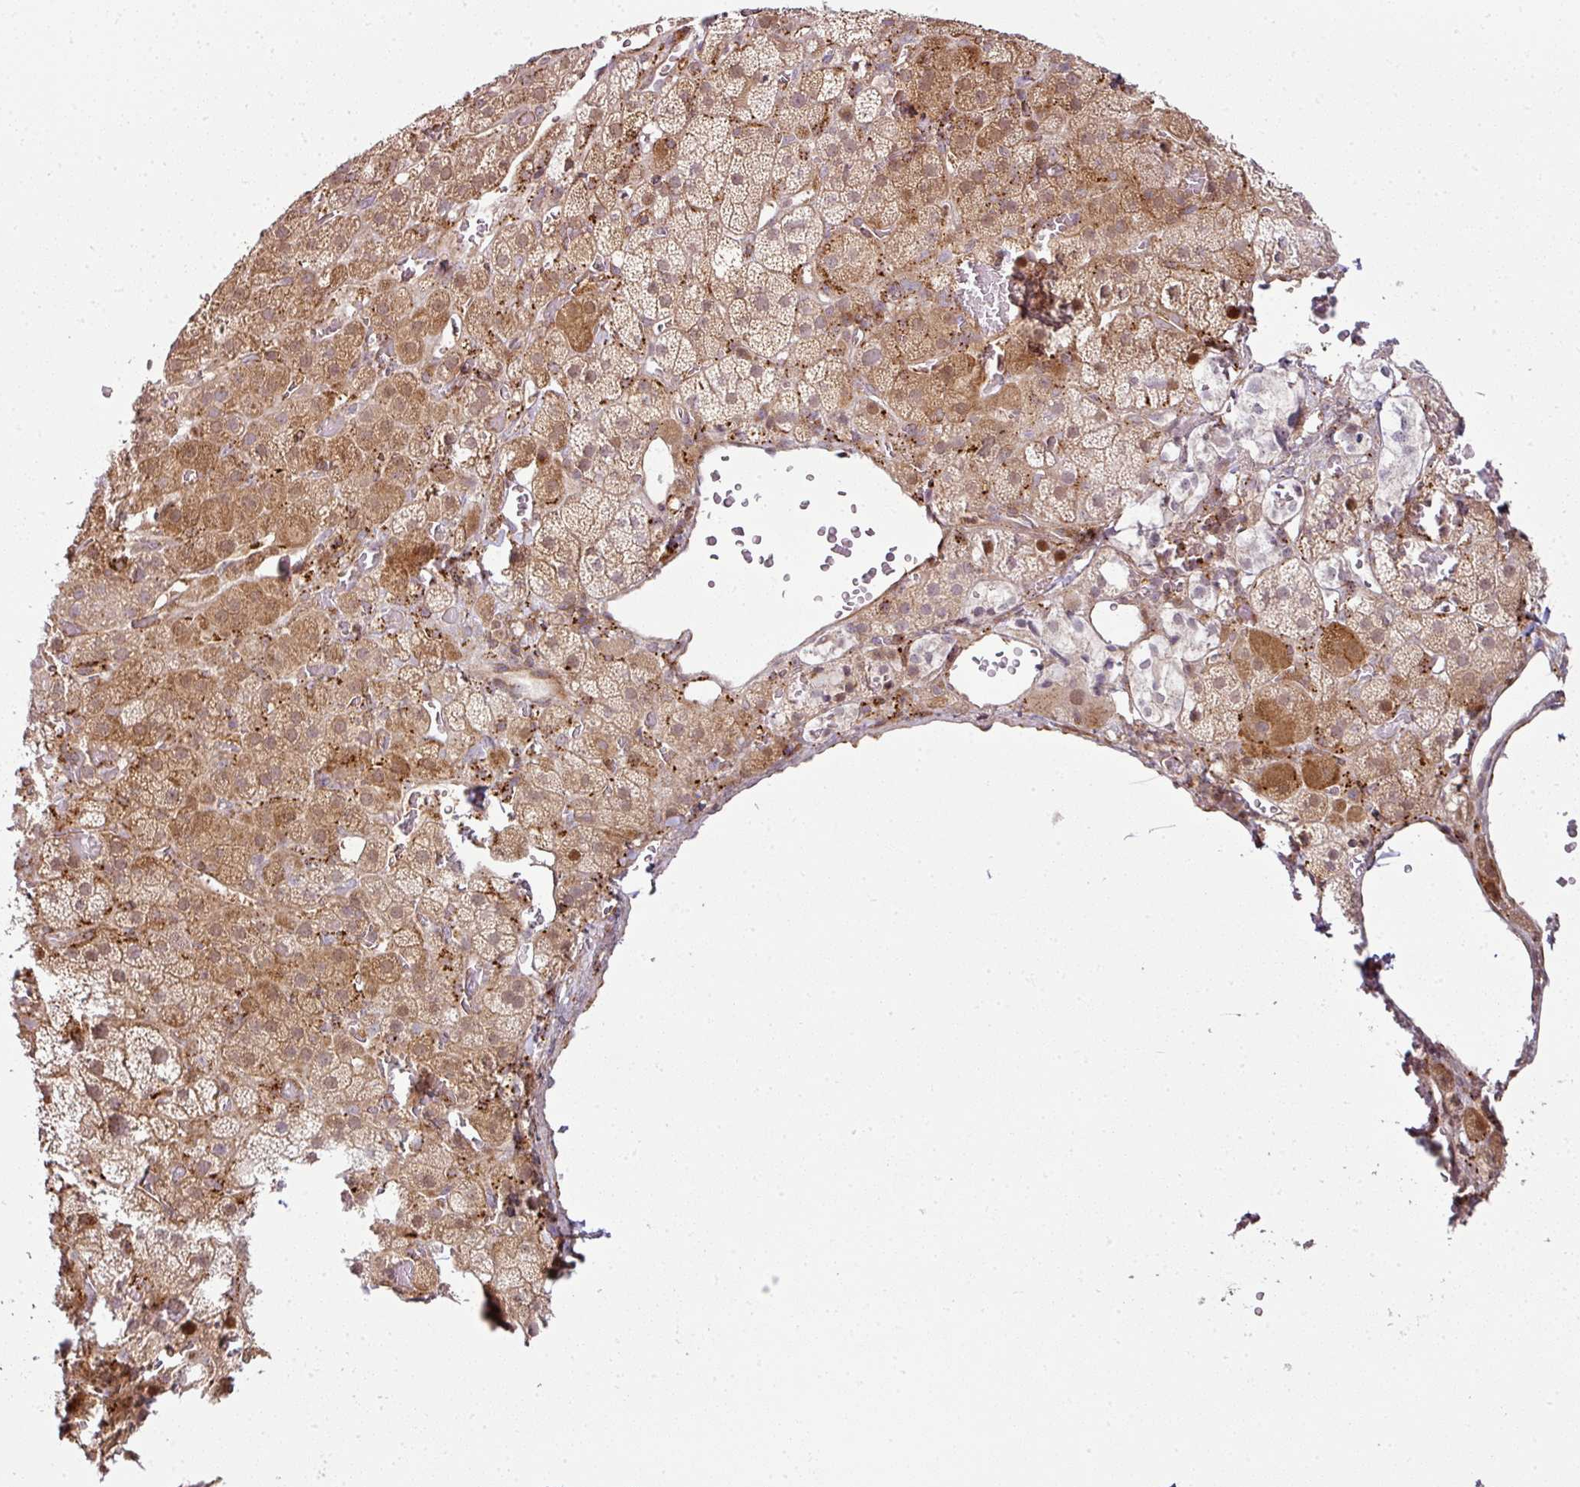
{"staining": {"intensity": "moderate", "quantity": ">75%", "location": "cytoplasmic/membranous"}, "tissue": "adrenal gland", "cell_type": "Glandular cells", "image_type": "normal", "snomed": [{"axis": "morphology", "description": "Normal tissue, NOS"}, {"axis": "topography", "description": "Adrenal gland"}], "caption": "IHC (DAB) staining of benign adrenal gland demonstrates moderate cytoplasmic/membranous protein expression in about >75% of glandular cells.", "gene": "ATAT1", "patient": {"sex": "male", "age": 57}}